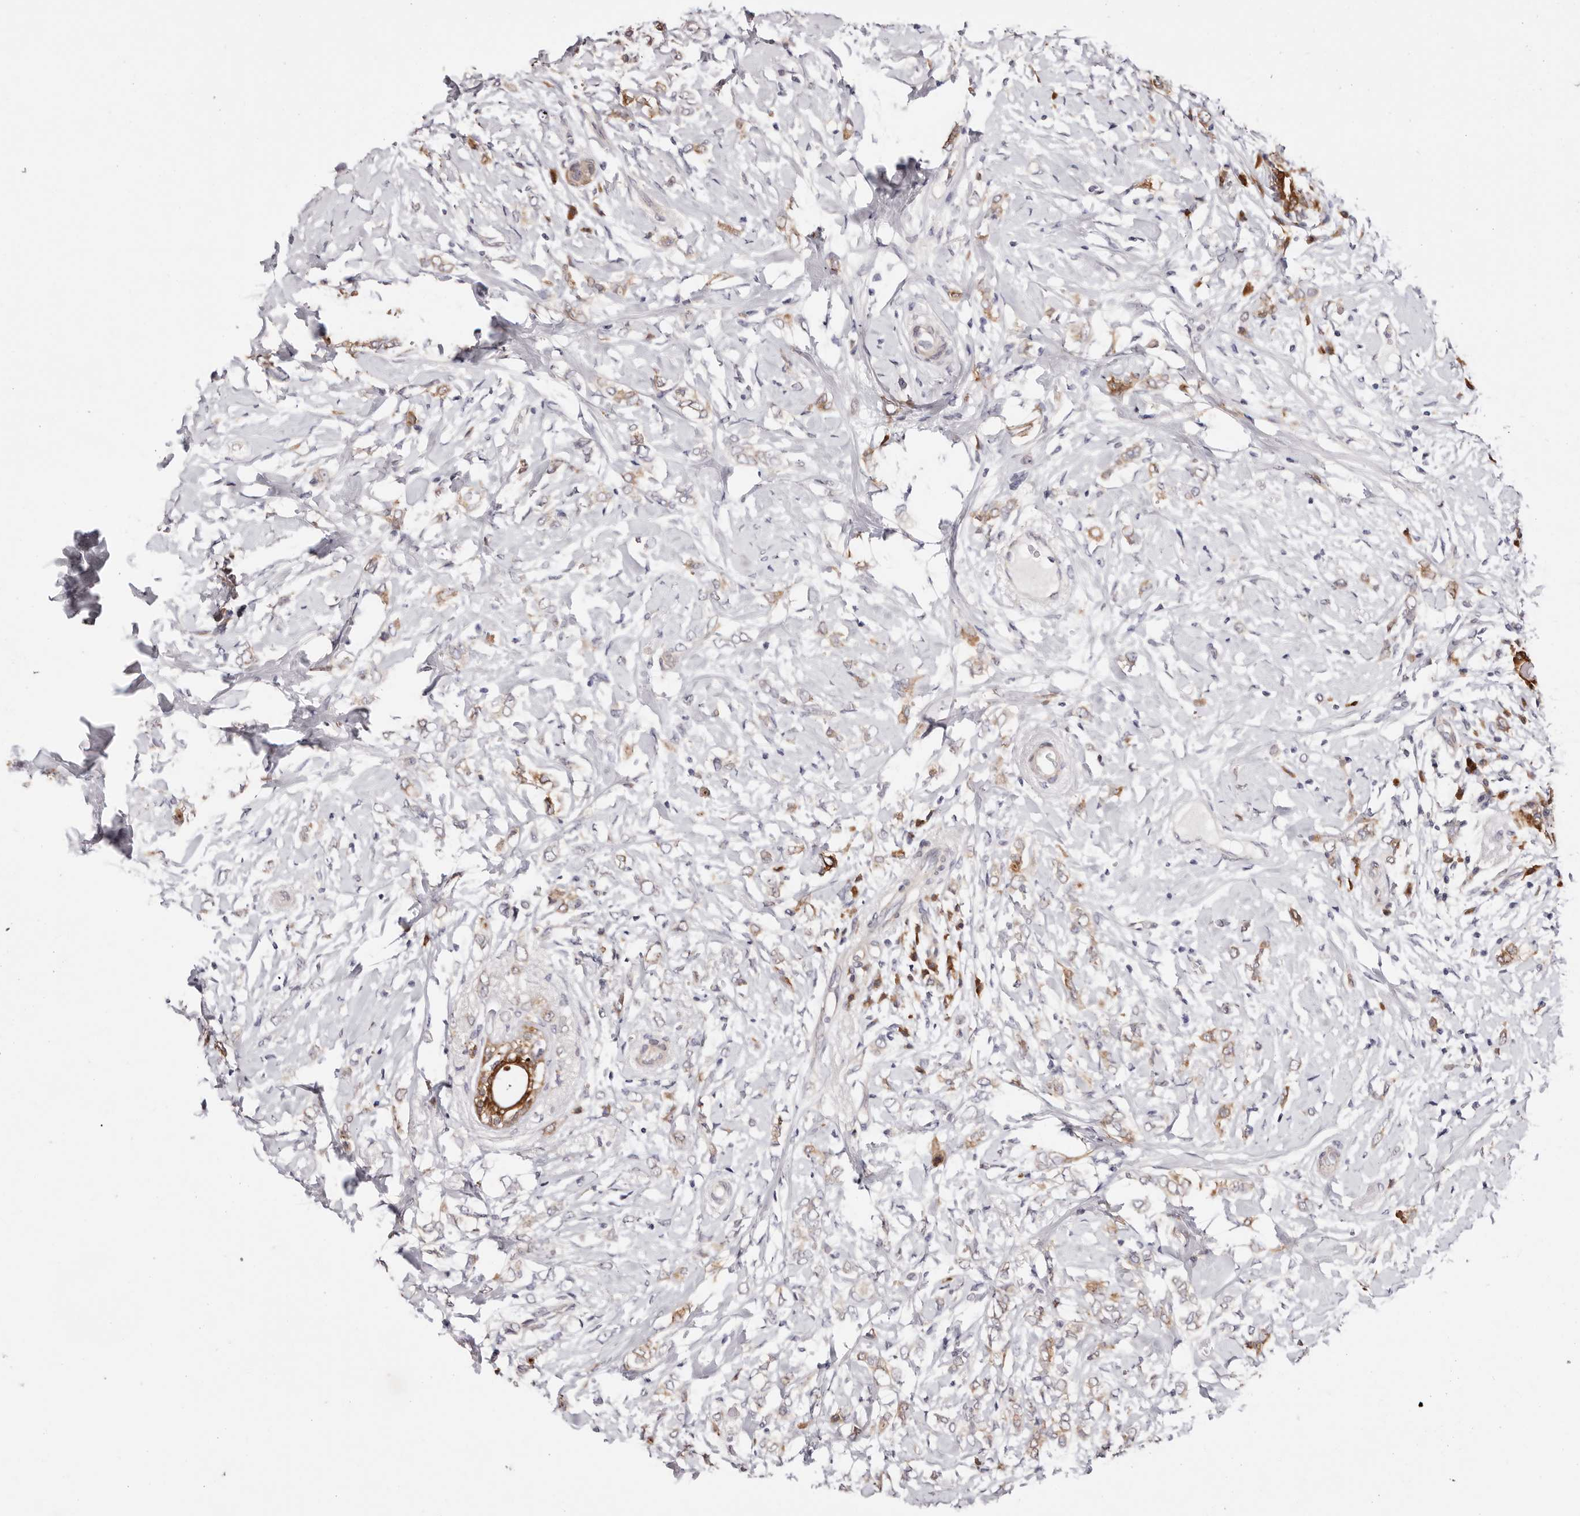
{"staining": {"intensity": "strong", "quantity": "<25%", "location": "cytoplasmic/membranous"}, "tissue": "breast cancer", "cell_type": "Tumor cells", "image_type": "cancer", "snomed": [{"axis": "morphology", "description": "Normal tissue, NOS"}, {"axis": "morphology", "description": "Lobular carcinoma"}, {"axis": "topography", "description": "Breast"}], "caption": "Breast lobular carcinoma was stained to show a protein in brown. There is medium levels of strong cytoplasmic/membranous expression in about <25% of tumor cells. (DAB = brown stain, brightfield microscopy at high magnification).", "gene": "GFOD1", "patient": {"sex": "female", "age": 47}}